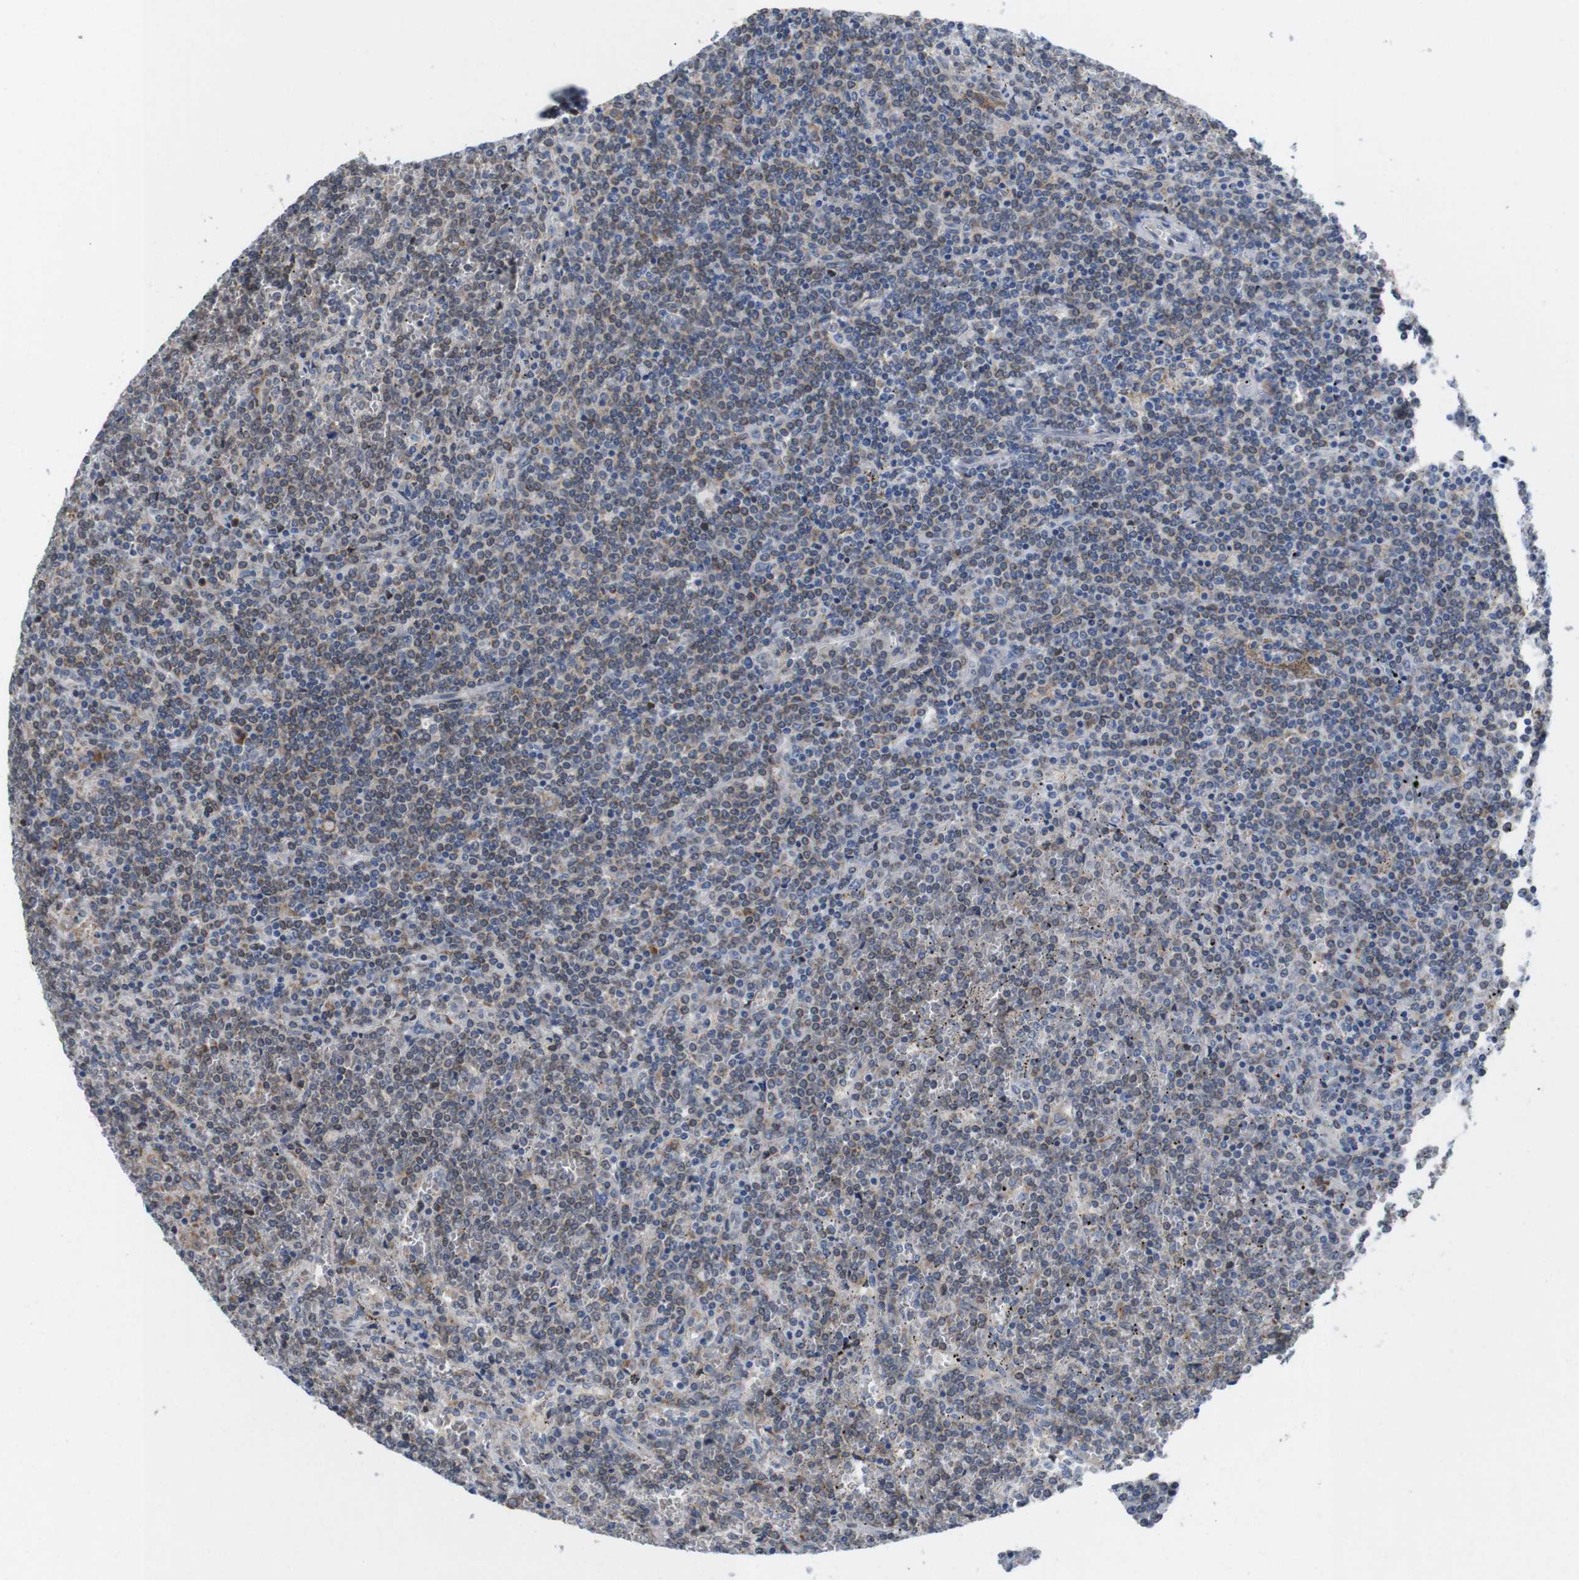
{"staining": {"intensity": "moderate", "quantity": "25%-75%", "location": "cytoplasmic/membranous,nuclear"}, "tissue": "lymphoma", "cell_type": "Tumor cells", "image_type": "cancer", "snomed": [{"axis": "morphology", "description": "Malignant lymphoma, non-Hodgkin's type, Low grade"}, {"axis": "topography", "description": "Spleen"}], "caption": "Protein staining demonstrates moderate cytoplasmic/membranous and nuclear staining in about 25%-75% of tumor cells in lymphoma.", "gene": "PNMA8A", "patient": {"sex": "female", "age": 19}}